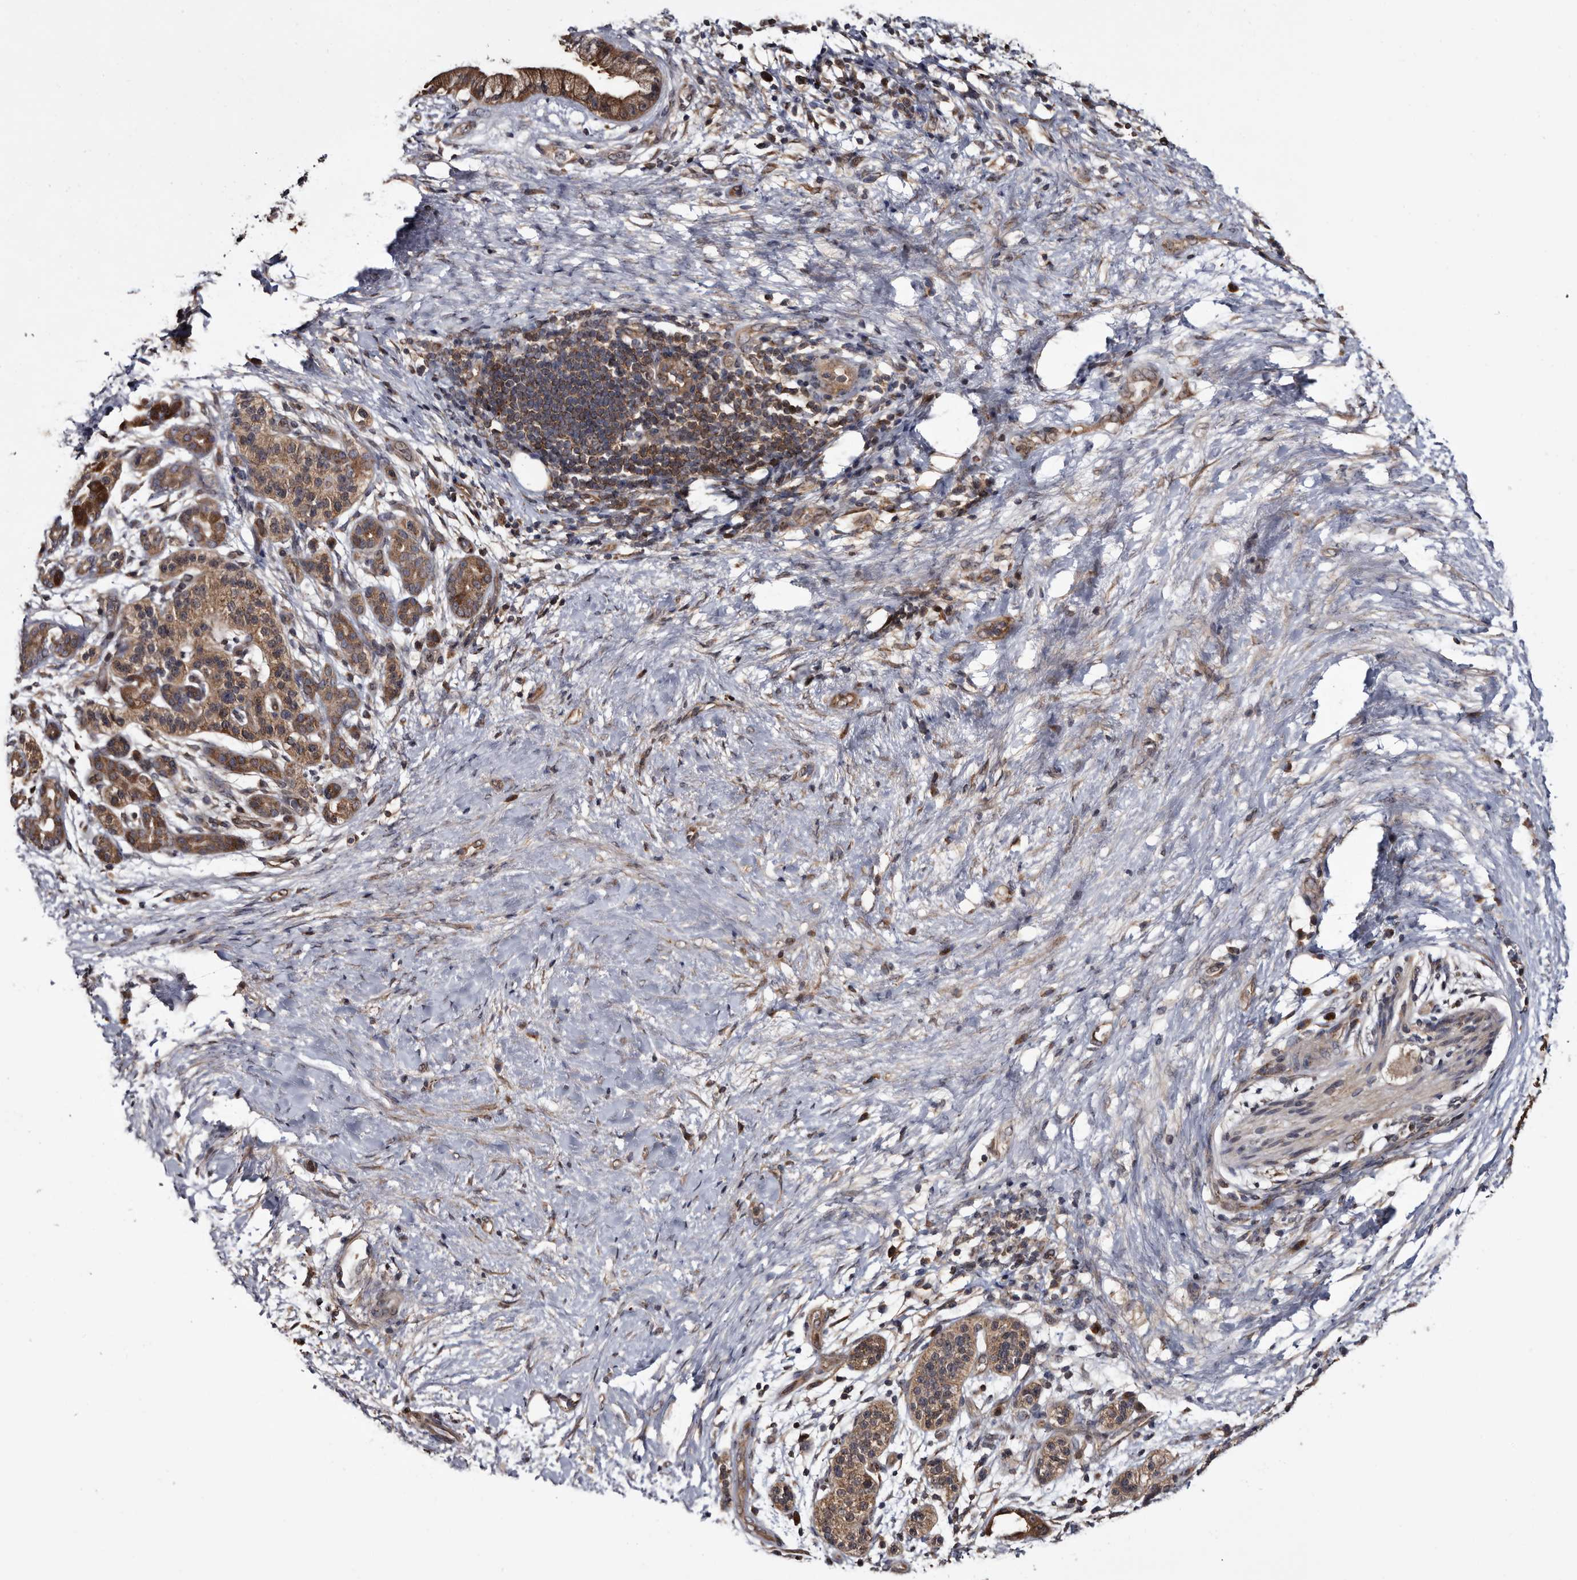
{"staining": {"intensity": "moderate", "quantity": ">75%", "location": "cytoplasmic/membranous"}, "tissue": "pancreatic cancer", "cell_type": "Tumor cells", "image_type": "cancer", "snomed": [{"axis": "morphology", "description": "Adenocarcinoma, NOS"}, {"axis": "topography", "description": "Pancreas"}], "caption": "Protein expression analysis of adenocarcinoma (pancreatic) displays moderate cytoplasmic/membranous positivity in approximately >75% of tumor cells.", "gene": "TTI2", "patient": {"sex": "male", "age": 59}}